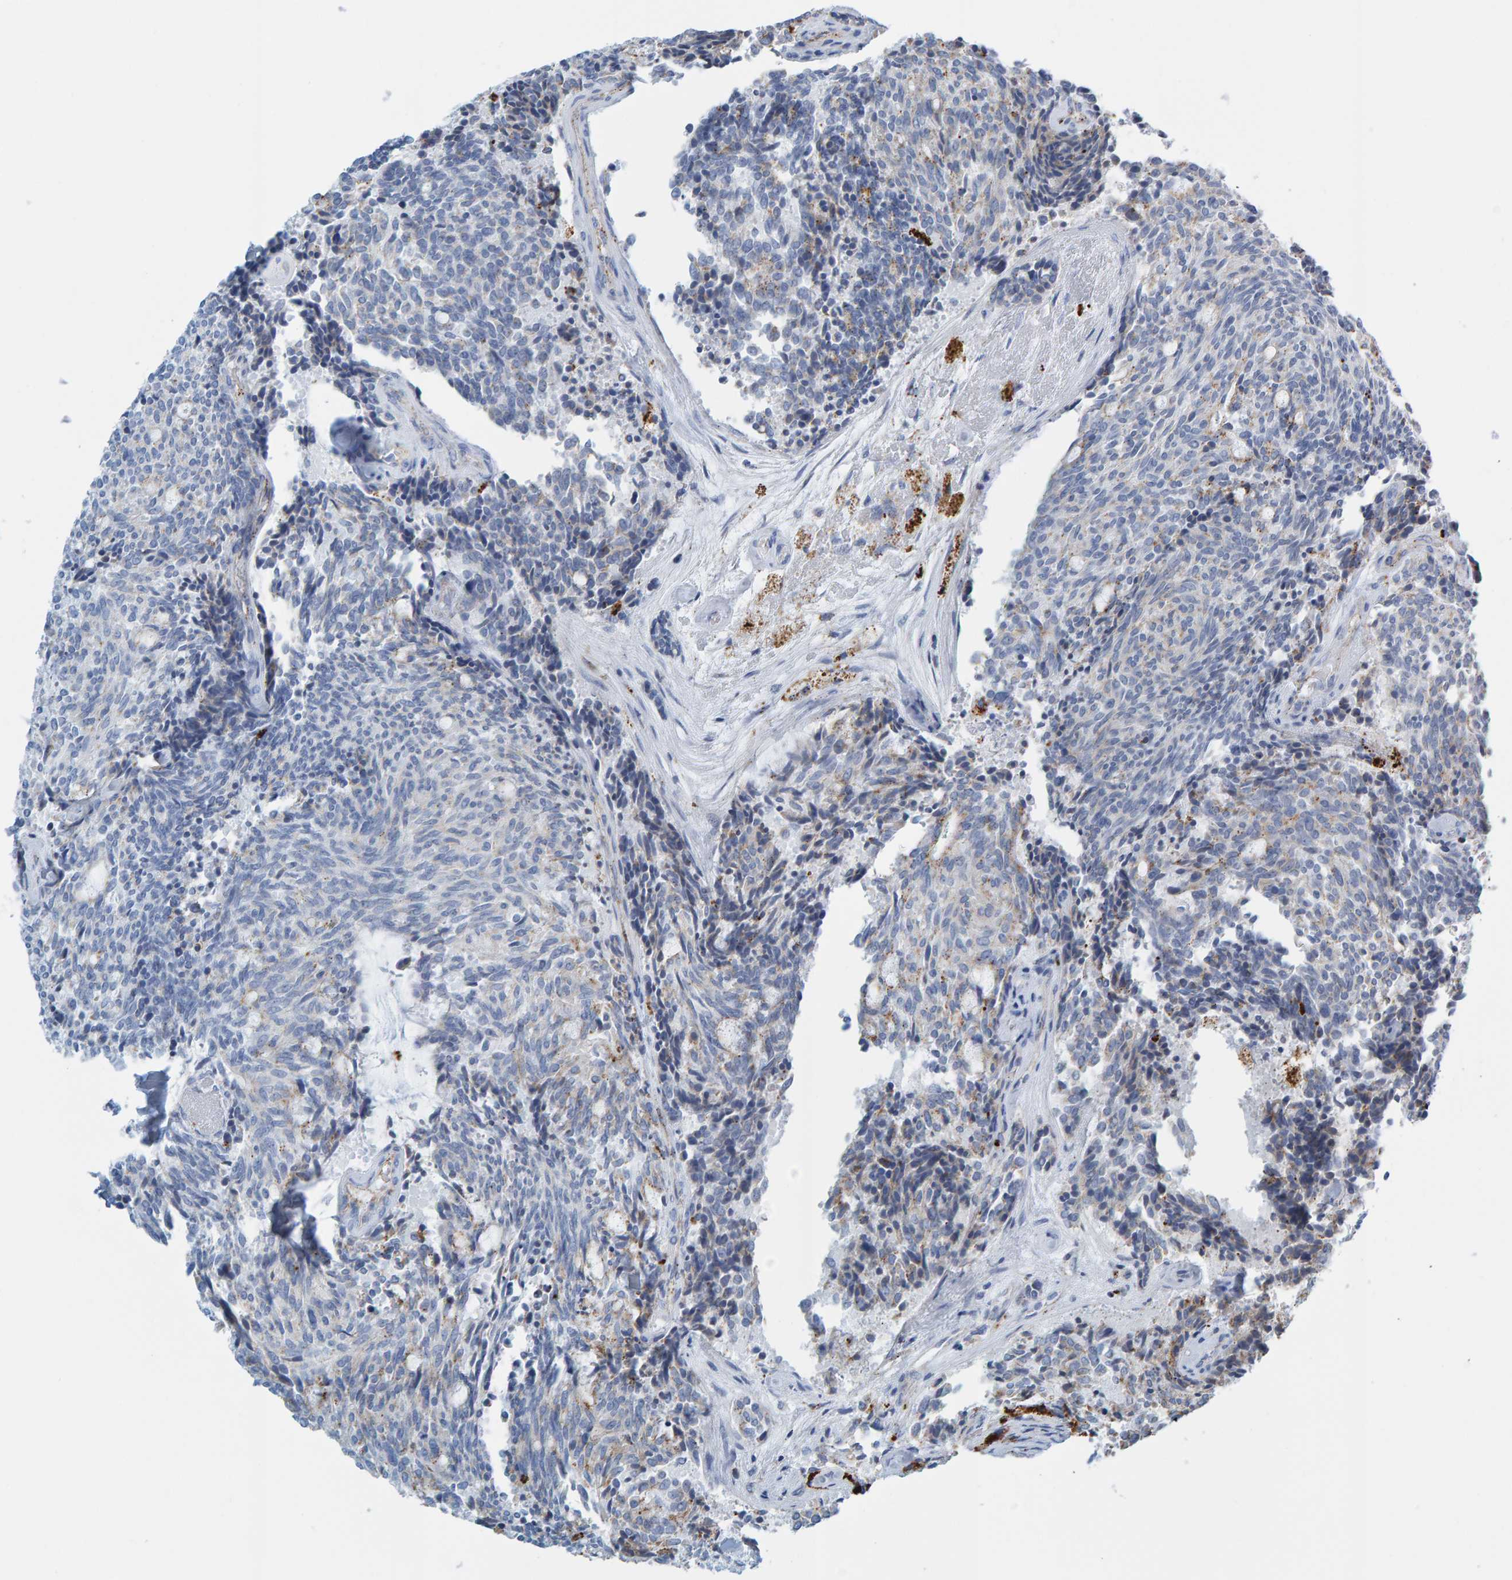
{"staining": {"intensity": "moderate", "quantity": "<25%", "location": "cytoplasmic/membranous"}, "tissue": "carcinoid", "cell_type": "Tumor cells", "image_type": "cancer", "snomed": [{"axis": "morphology", "description": "Carcinoid, malignant, NOS"}, {"axis": "topography", "description": "Pancreas"}], "caption": "Immunohistochemical staining of human malignant carcinoid exhibits low levels of moderate cytoplasmic/membranous protein positivity in about <25% of tumor cells.", "gene": "BIN3", "patient": {"sex": "female", "age": 54}}